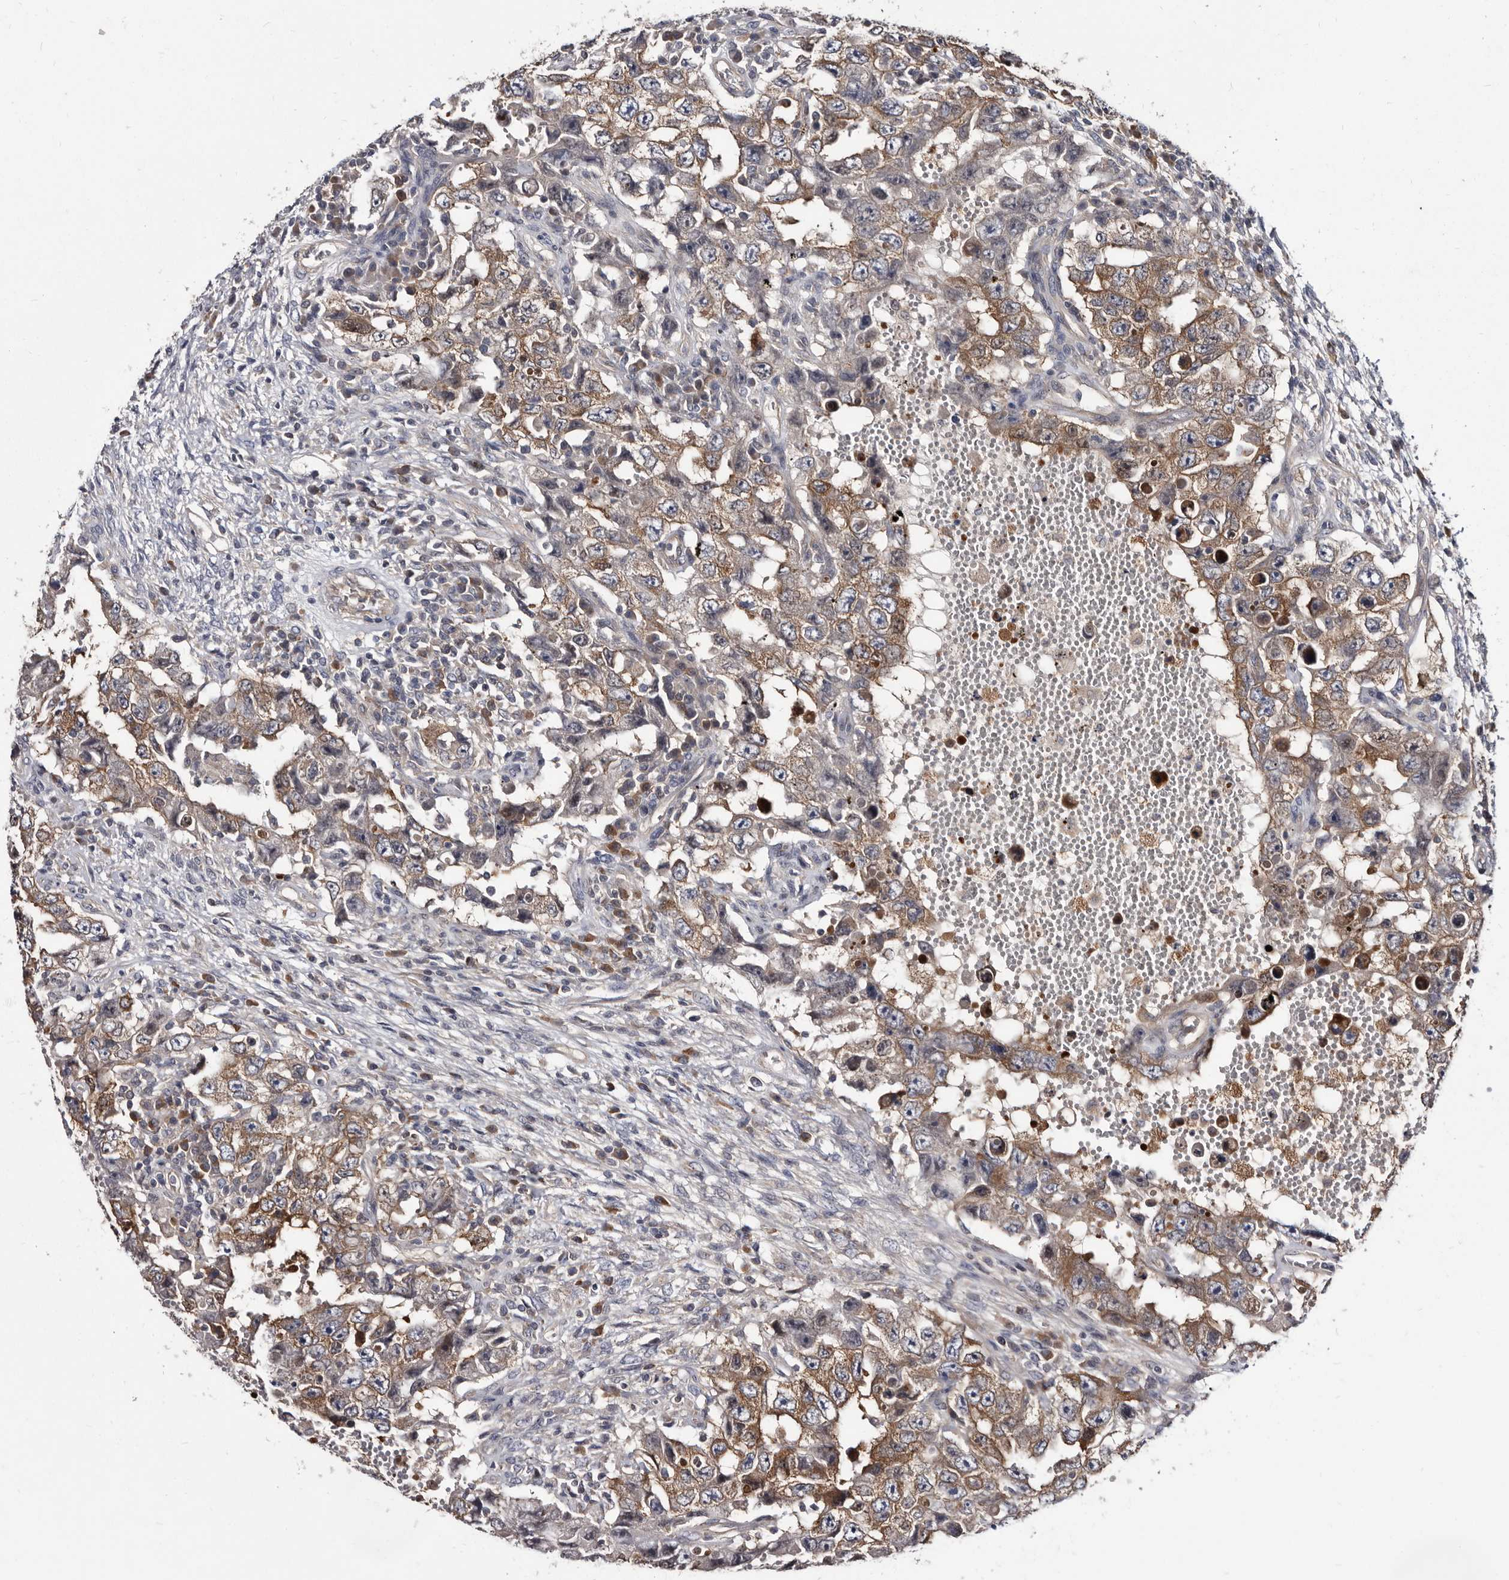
{"staining": {"intensity": "moderate", "quantity": ">75%", "location": "cytoplasmic/membranous"}, "tissue": "testis cancer", "cell_type": "Tumor cells", "image_type": "cancer", "snomed": [{"axis": "morphology", "description": "Carcinoma, Embryonal, NOS"}, {"axis": "topography", "description": "Testis"}], "caption": "Moderate cytoplasmic/membranous staining is identified in about >75% of tumor cells in embryonal carcinoma (testis). The staining was performed using DAB (3,3'-diaminobenzidine) to visualize the protein expression in brown, while the nuclei were stained in blue with hematoxylin (Magnification: 20x).", "gene": "ABCF2", "patient": {"sex": "male", "age": 26}}